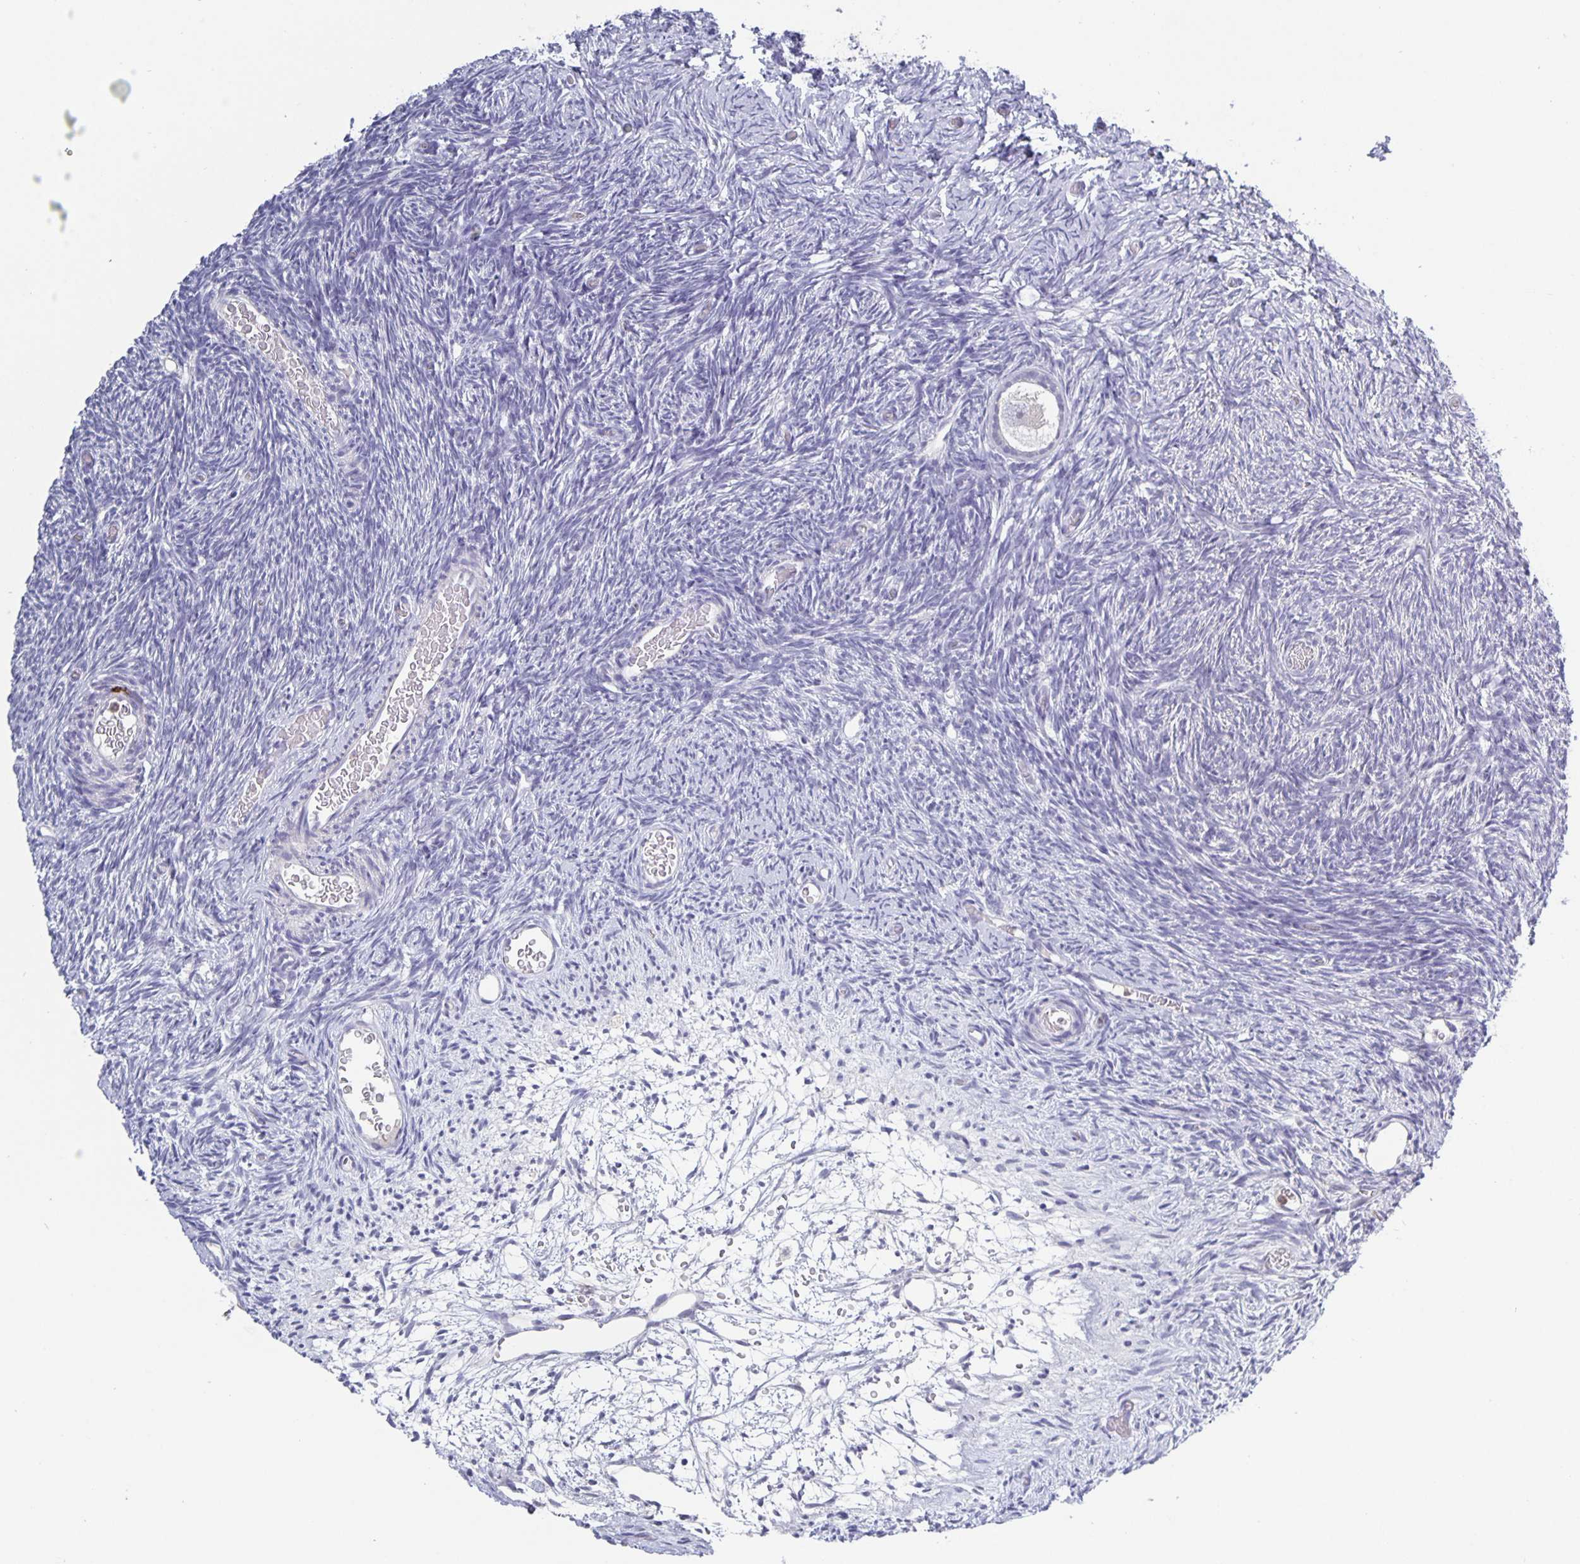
{"staining": {"intensity": "negative", "quantity": "none", "location": "none"}, "tissue": "ovary", "cell_type": "Follicle cells", "image_type": "normal", "snomed": [{"axis": "morphology", "description": "Normal tissue, NOS"}, {"axis": "topography", "description": "Ovary"}], "caption": "Follicle cells show no significant protein positivity in unremarkable ovary.", "gene": "GDF15", "patient": {"sex": "female", "age": 39}}